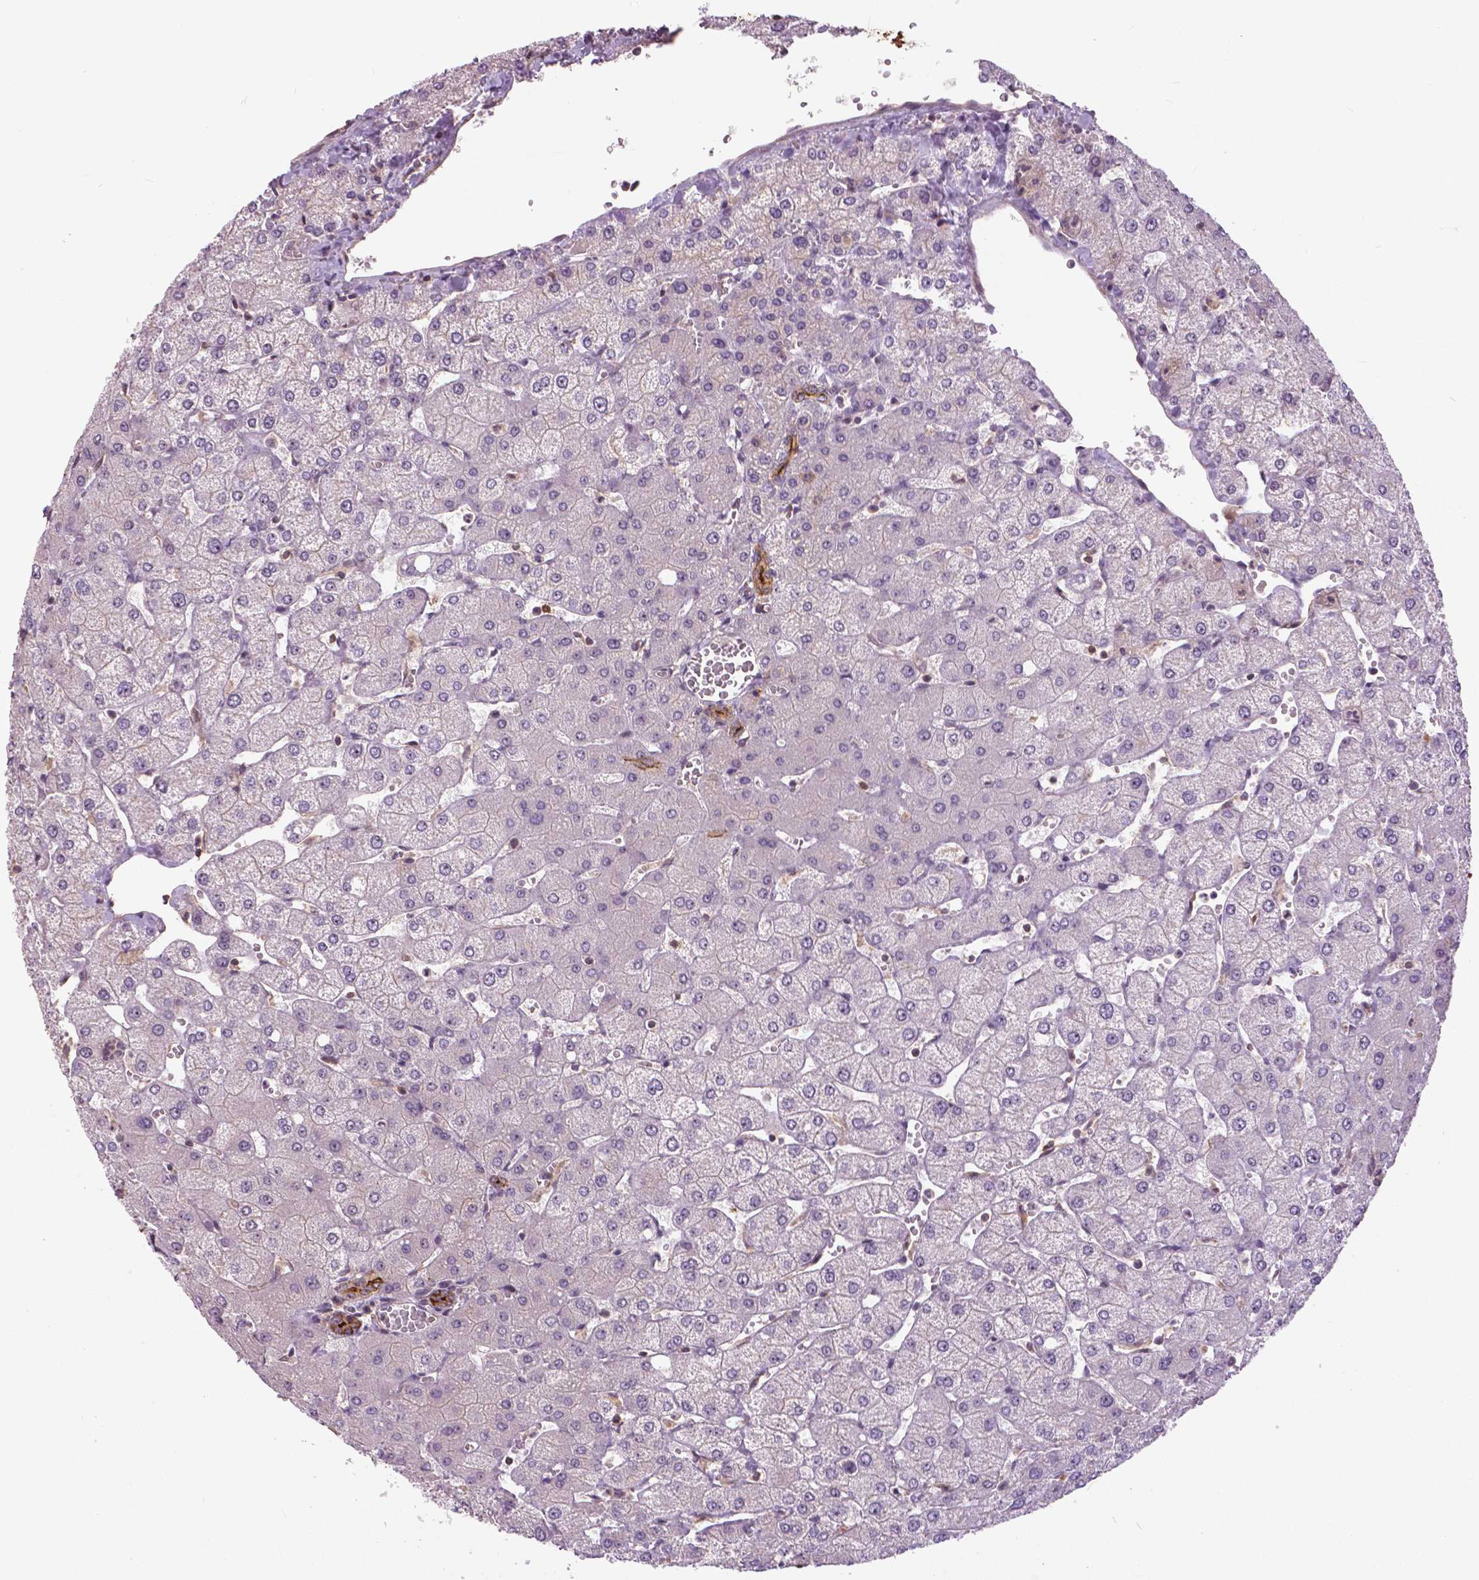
{"staining": {"intensity": "moderate", "quantity": "25%-75%", "location": "cytoplasmic/membranous"}, "tissue": "liver", "cell_type": "Cholangiocytes", "image_type": "normal", "snomed": [{"axis": "morphology", "description": "Normal tissue, NOS"}, {"axis": "topography", "description": "Liver"}], "caption": "Immunohistochemistry (IHC) micrograph of unremarkable human liver stained for a protein (brown), which exhibits medium levels of moderate cytoplasmic/membranous expression in approximately 25%-75% of cholangiocytes.", "gene": "ANXA13", "patient": {"sex": "female", "age": 54}}